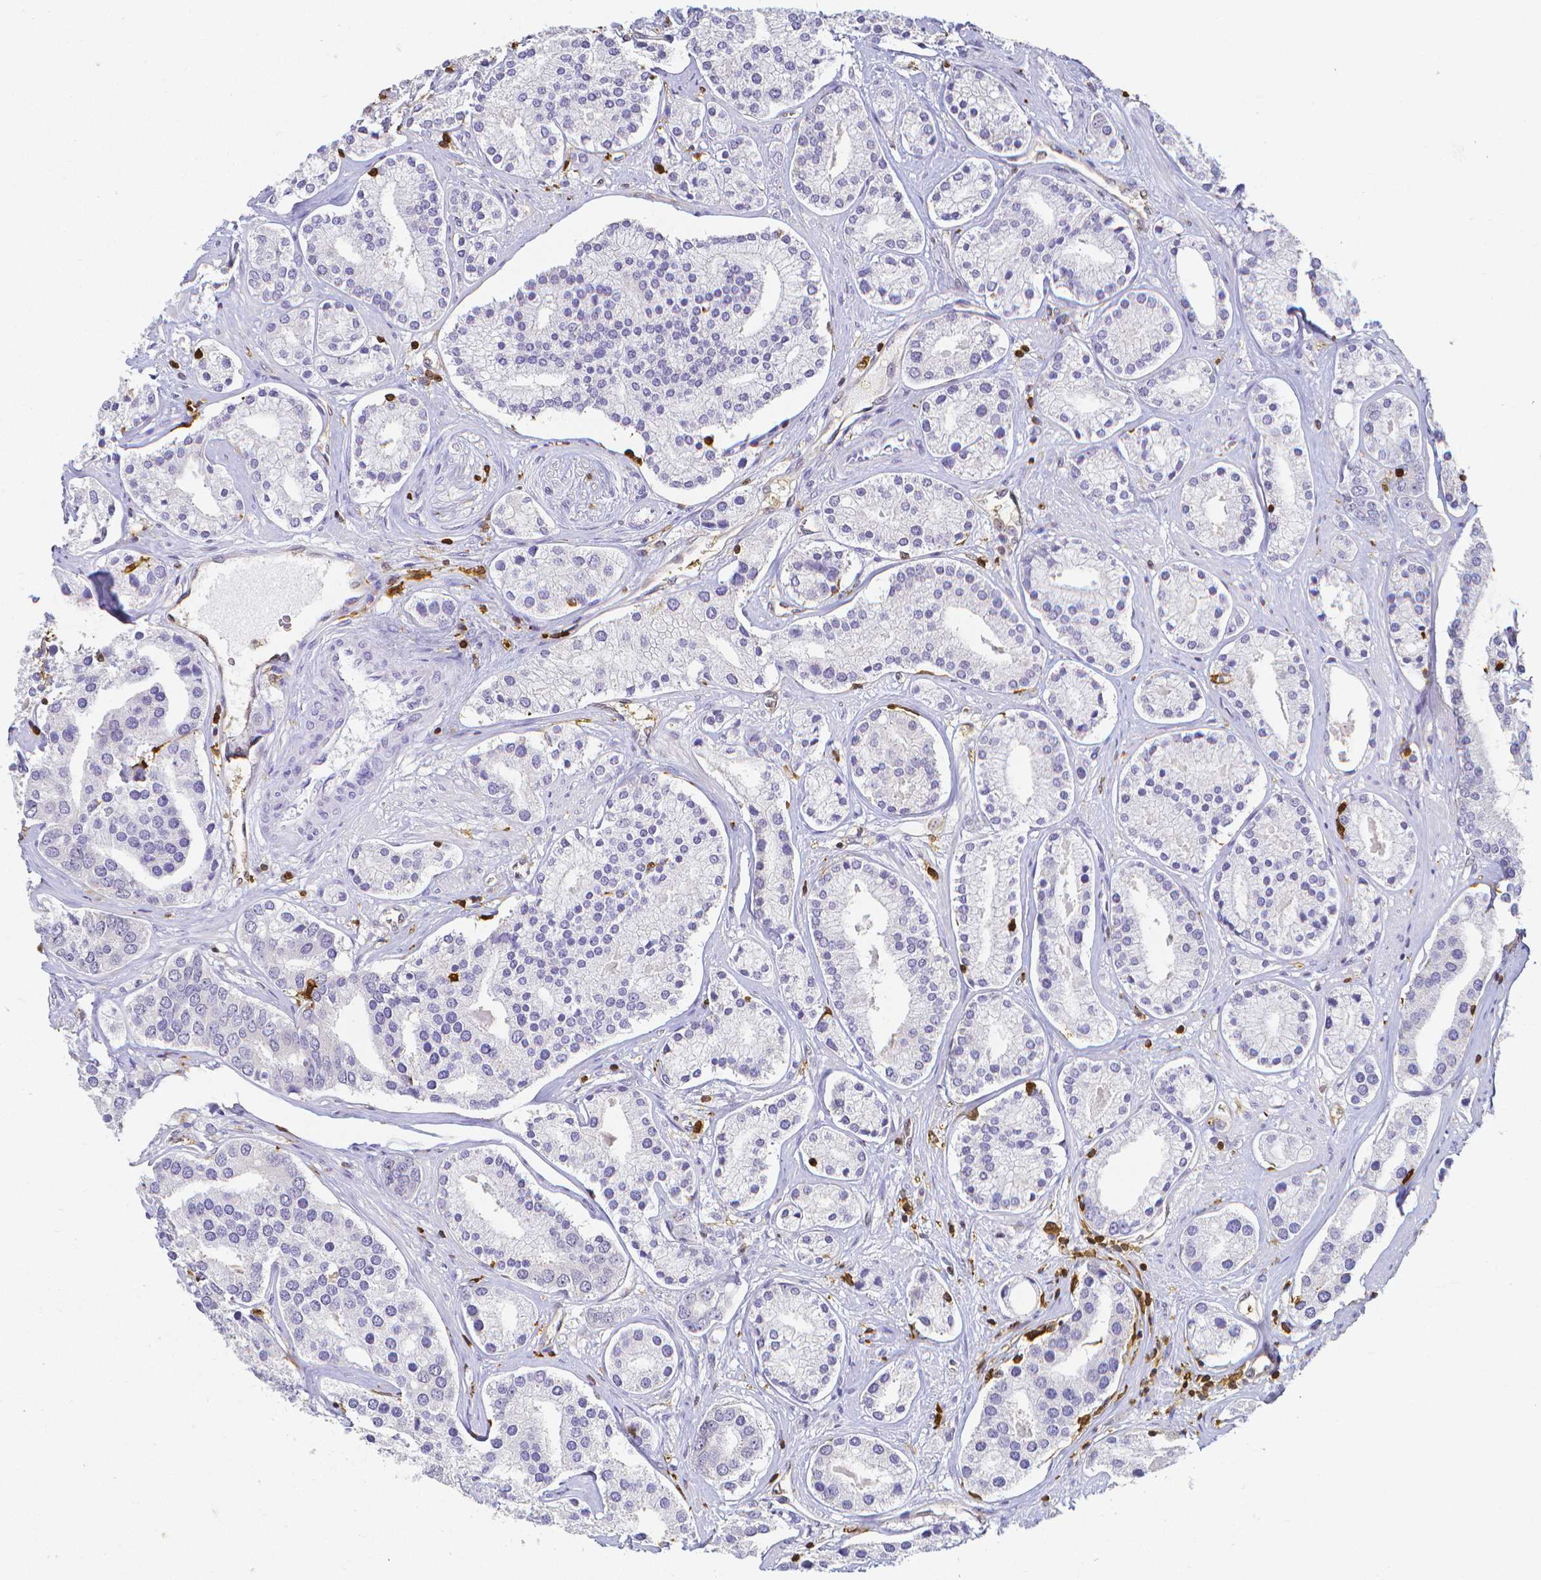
{"staining": {"intensity": "negative", "quantity": "none", "location": "none"}, "tissue": "prostate cancer", "cell_type": "Tumor cells", "image_type": "cancer", "snomed": [{"axis": "morphology", "description": "Adenocarcinoma, High grade"}, {"axis": "topography", "description": "Prostate"}], "caption": "The histopathology image demonstrates no significant staining in tumor cells of prostate cancer (adenocarcinoma (high-grade)). (DAB immunohistochemistry (IHC) with hematoxylin counter stain).", "gene": "COTL1", "patient": {"sex": "male", "age": 58}}